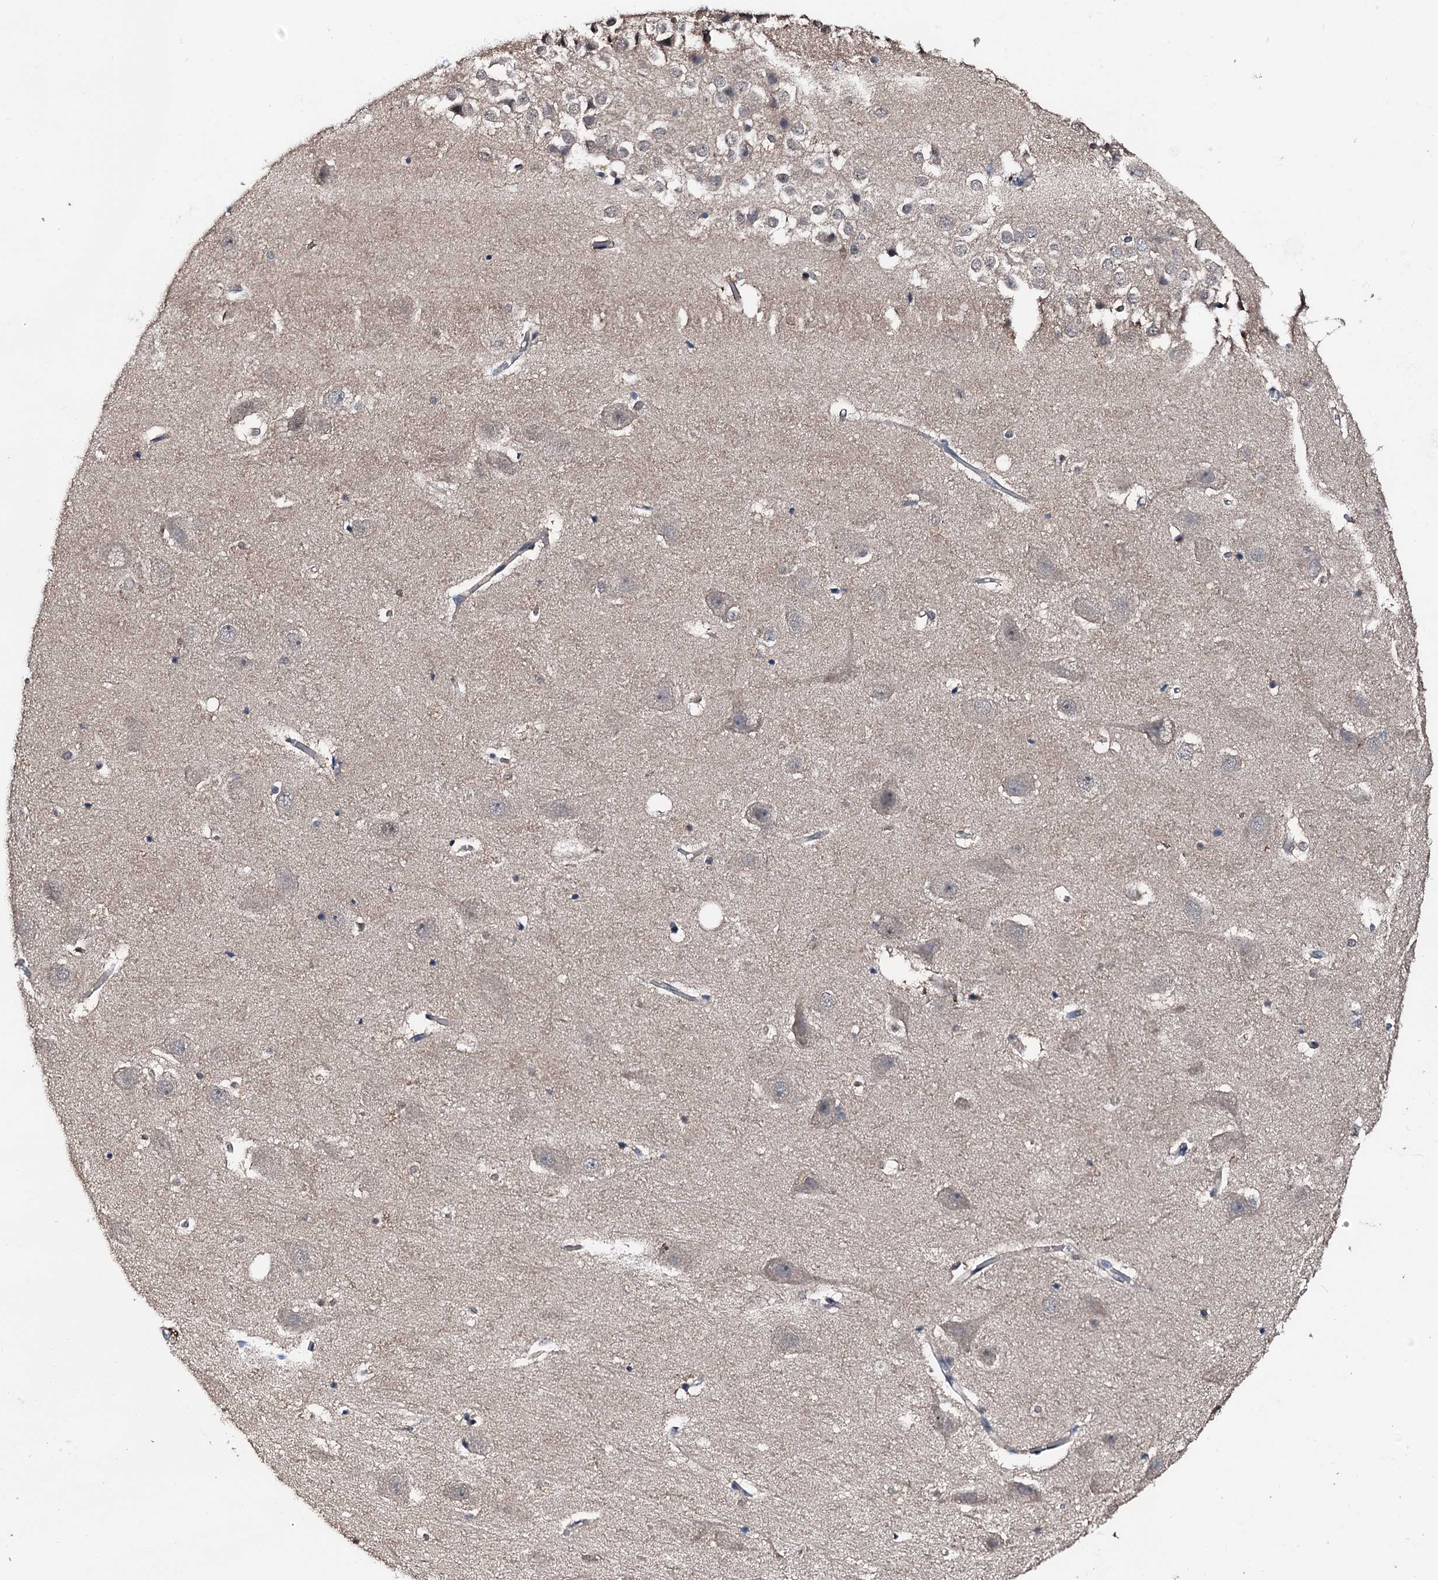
{"staining": {"intensity": "weak", "quantity": "<25%", "location": "cytoplasmic/membranous"}, "tissue": "hippocampus", "cell_type": "Glial cells", "image_type": "normal", "snomed": [{"axis": "morphology", "description": "Normal tissue, NOS"}, {"axis": "topography", "description": "Hippocampus"}], "caption": "DAB (3,3'-diaminobenzidine) immunohistochemical staining of normal hippocampus displays no significant staining in glial cells.", "gene": "FGD4", "patient": {"sex": "female", "age": 52}}